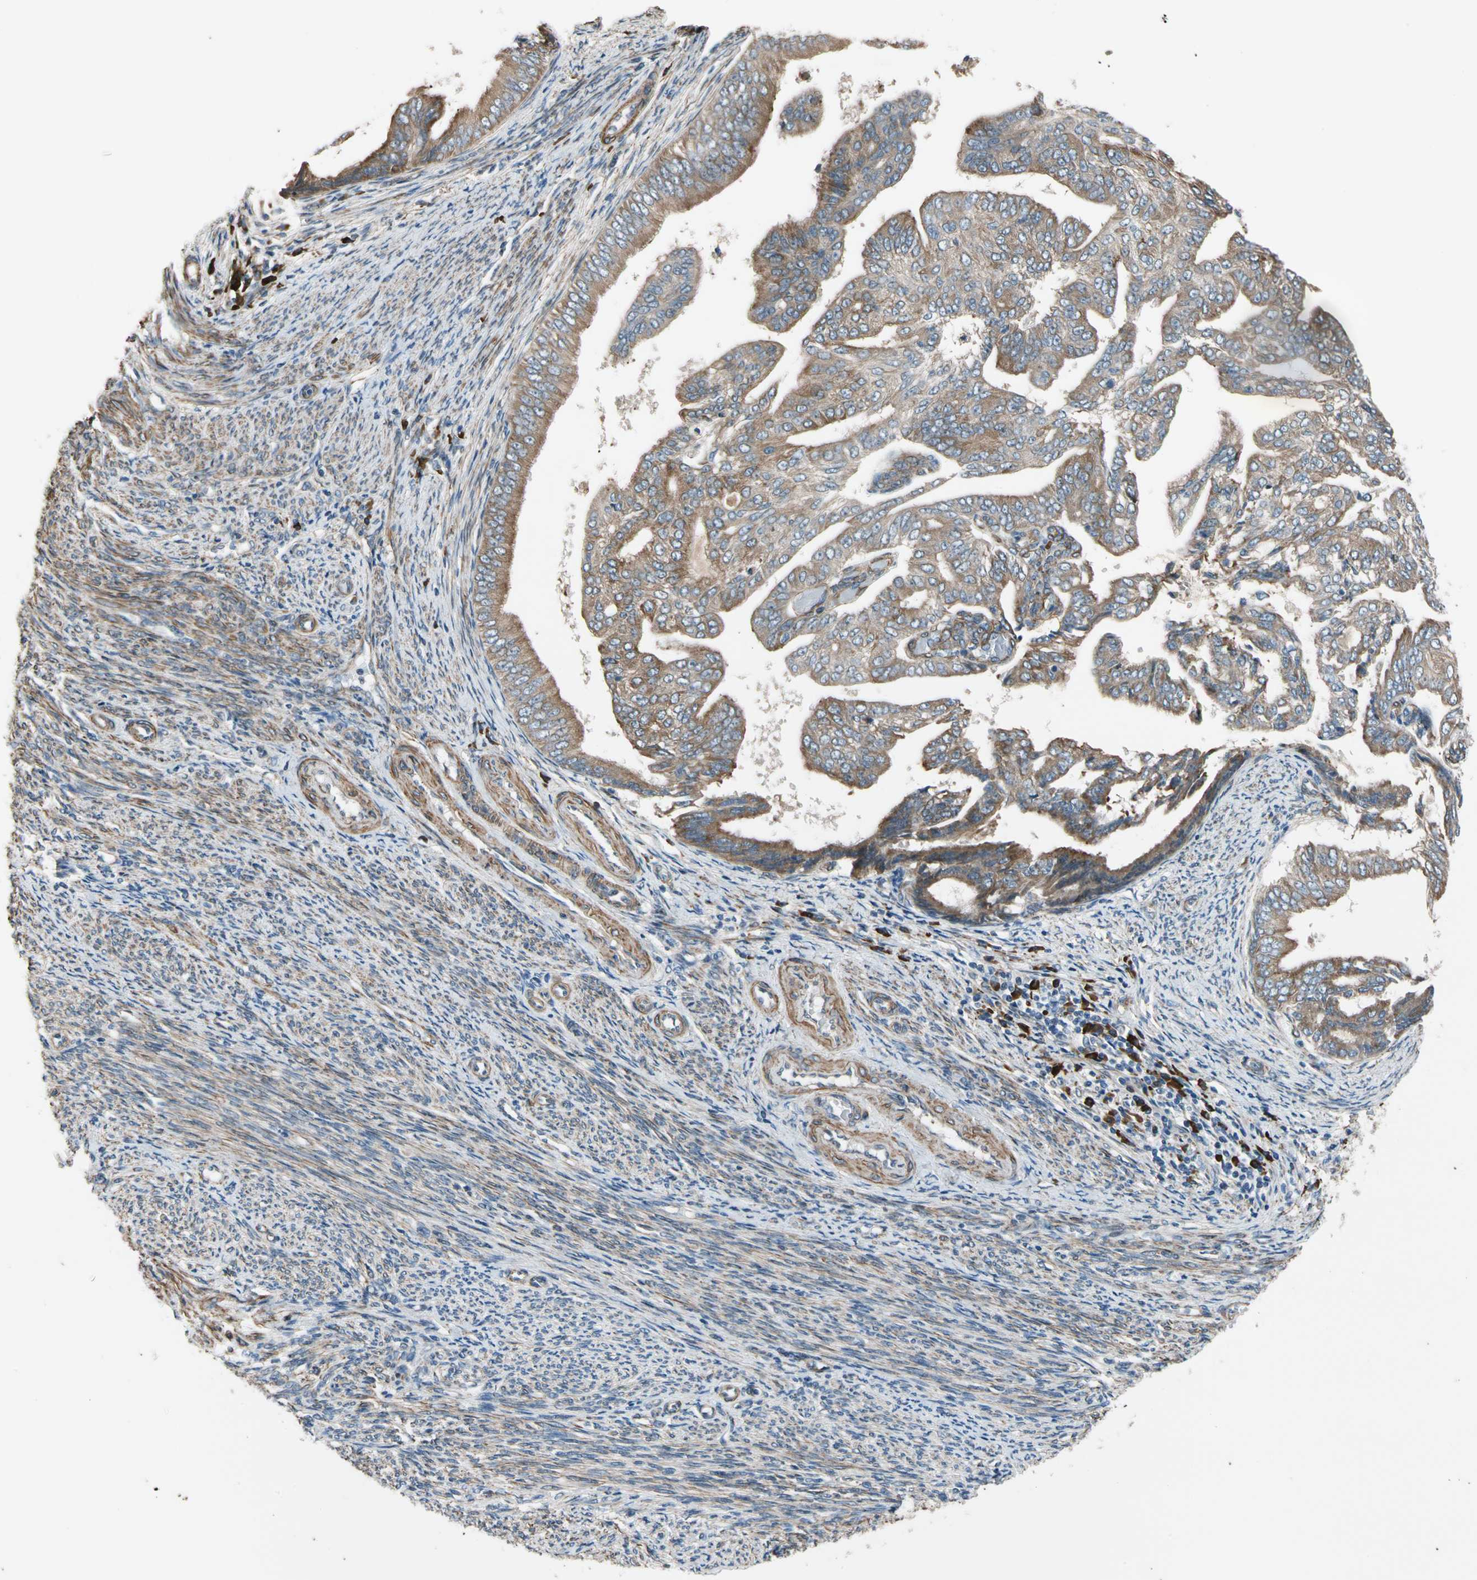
{"staining": {"intensity": "moderate", "quantity": ">75%", "location": "cytoplasmic/membranous"}, "tissue": "endometrial cancer", "cell_type": "Tumor cells", "image_type": "cancer", "snomed": [{"axis": "morphology", "description": "Adenocarcinoma, NOS"}, {"axis": "topography", "description": "Endometrium"}], "caption": "Human endometrial adenocarcinoma stained with a protein marker shows moderate staining in tumor cells.", "gene": "LIMK2", "patient": {"sex": "female", "age": 58}}